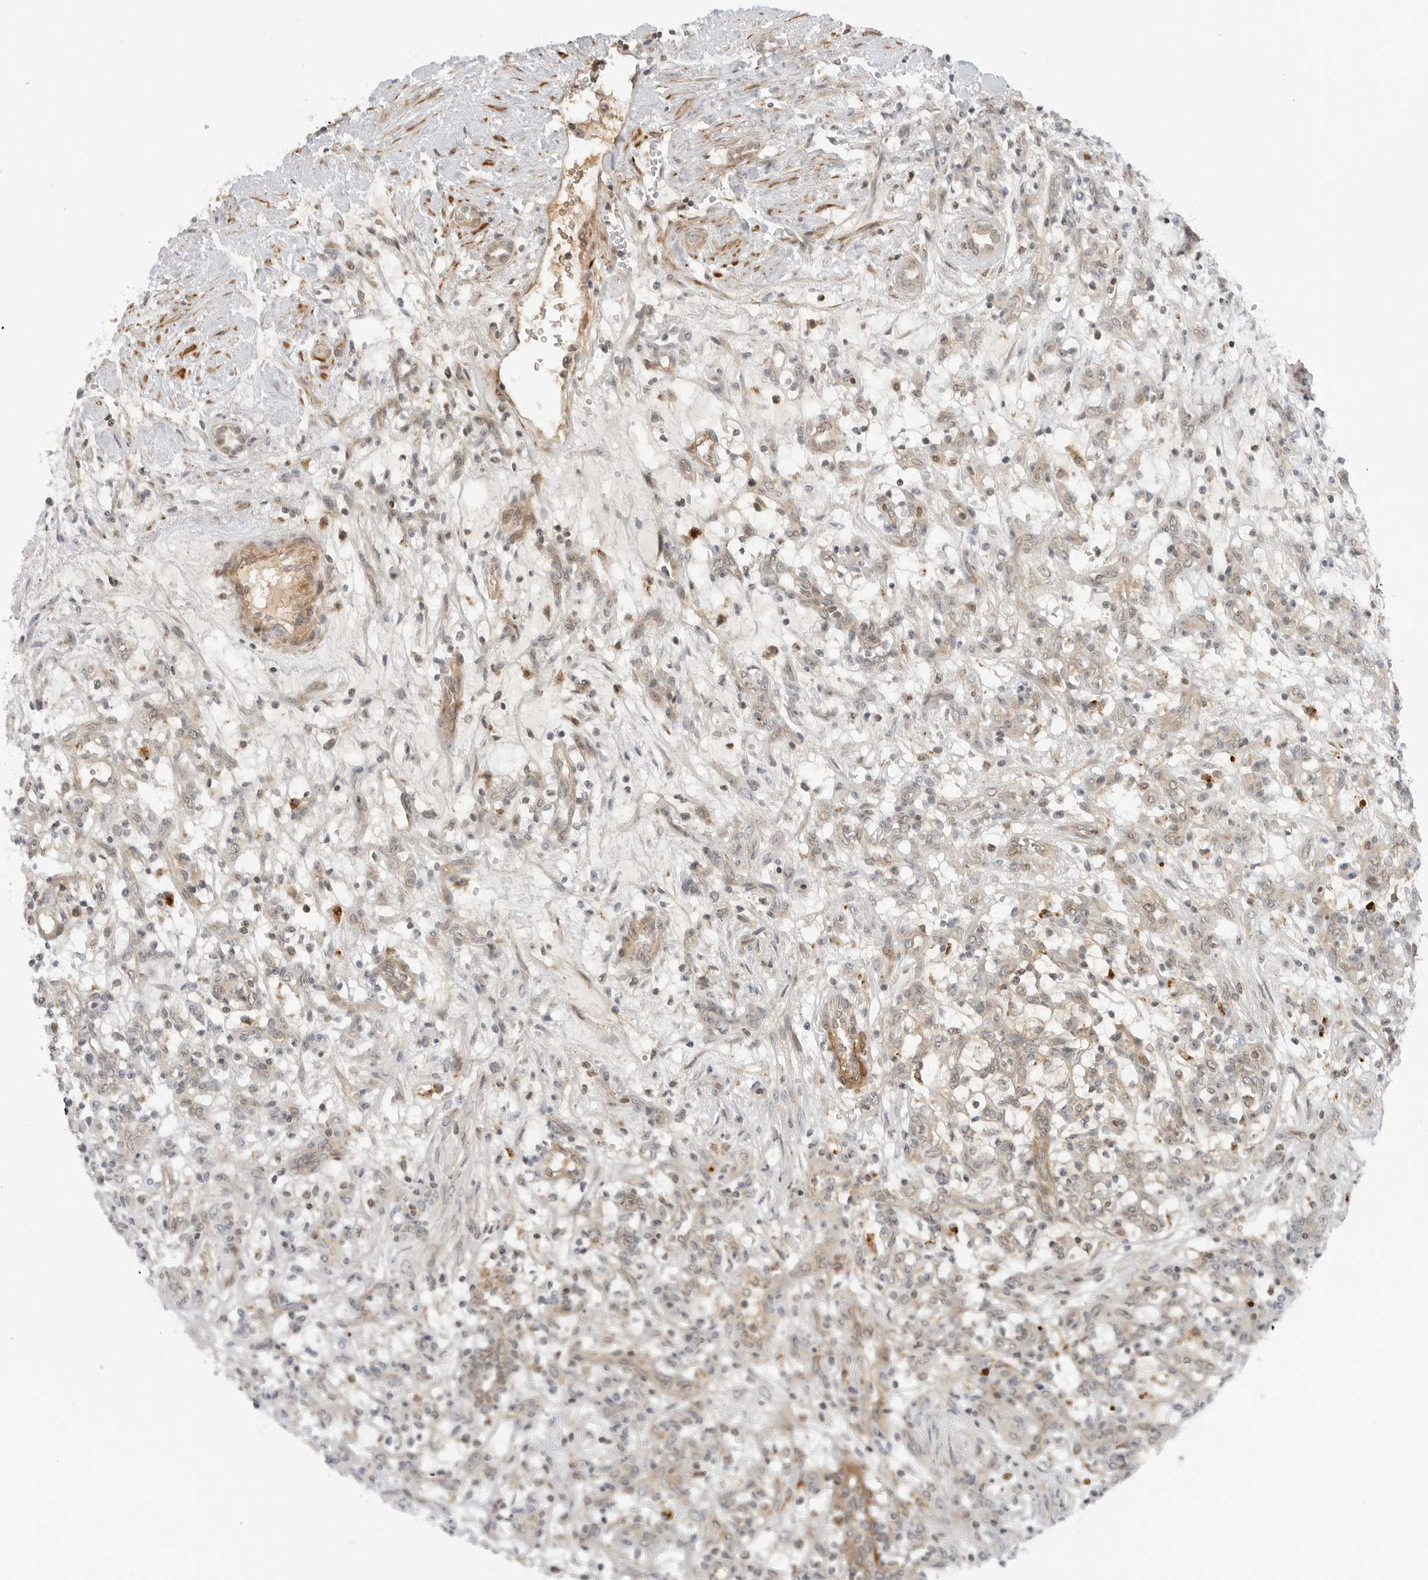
{"staining": {"intensity": "weak", "quantity": "<25%", "location": "cytoplasmic/membranous"}, "tissue": "renal cancer", "cell_type": "Tumor cells", "image_type": "cancer", "snomed": [{"axis": "morphology", "description": "Adenocarcinoma, NOS"}, {"axis": "topography", "description": "Kidney"}], "caption": "IHC image of renal cancer stained for a protein (brown), which reveals no staining in tumor cells.", "gene": "SUGCT", "patient": {"sex": "female", "age": 57}}